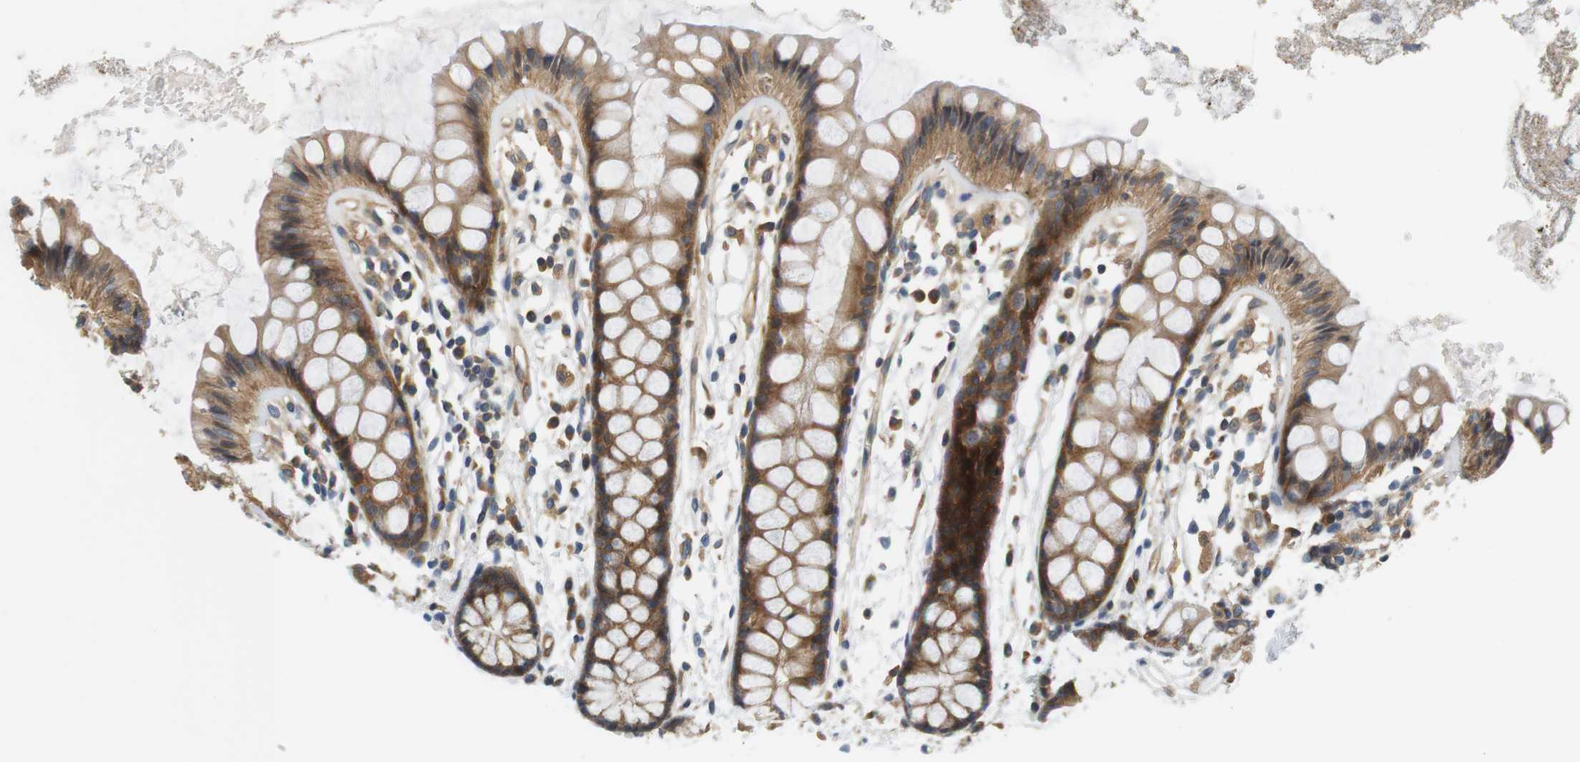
{"staining": {"intensity": "strong", "quantity": ">75%", "location": "cytoplasmic/membranous"}, "tissue": "rectum", "cell_type": "Glandular cells", "image_type": "normal", "snomed": [{"axis": "morphology", "description": "Normal tissue, NOS"}, {"axis": "topography", "description": "Rectum"}], "caption": "Protein analysis of unremarkable rectum demonstrates strong cytoplasmic/membranous expression in about >75% of glandular cells.", "gene": "SH3GLB1", "patient": {"sex": "female", "age": 66}}